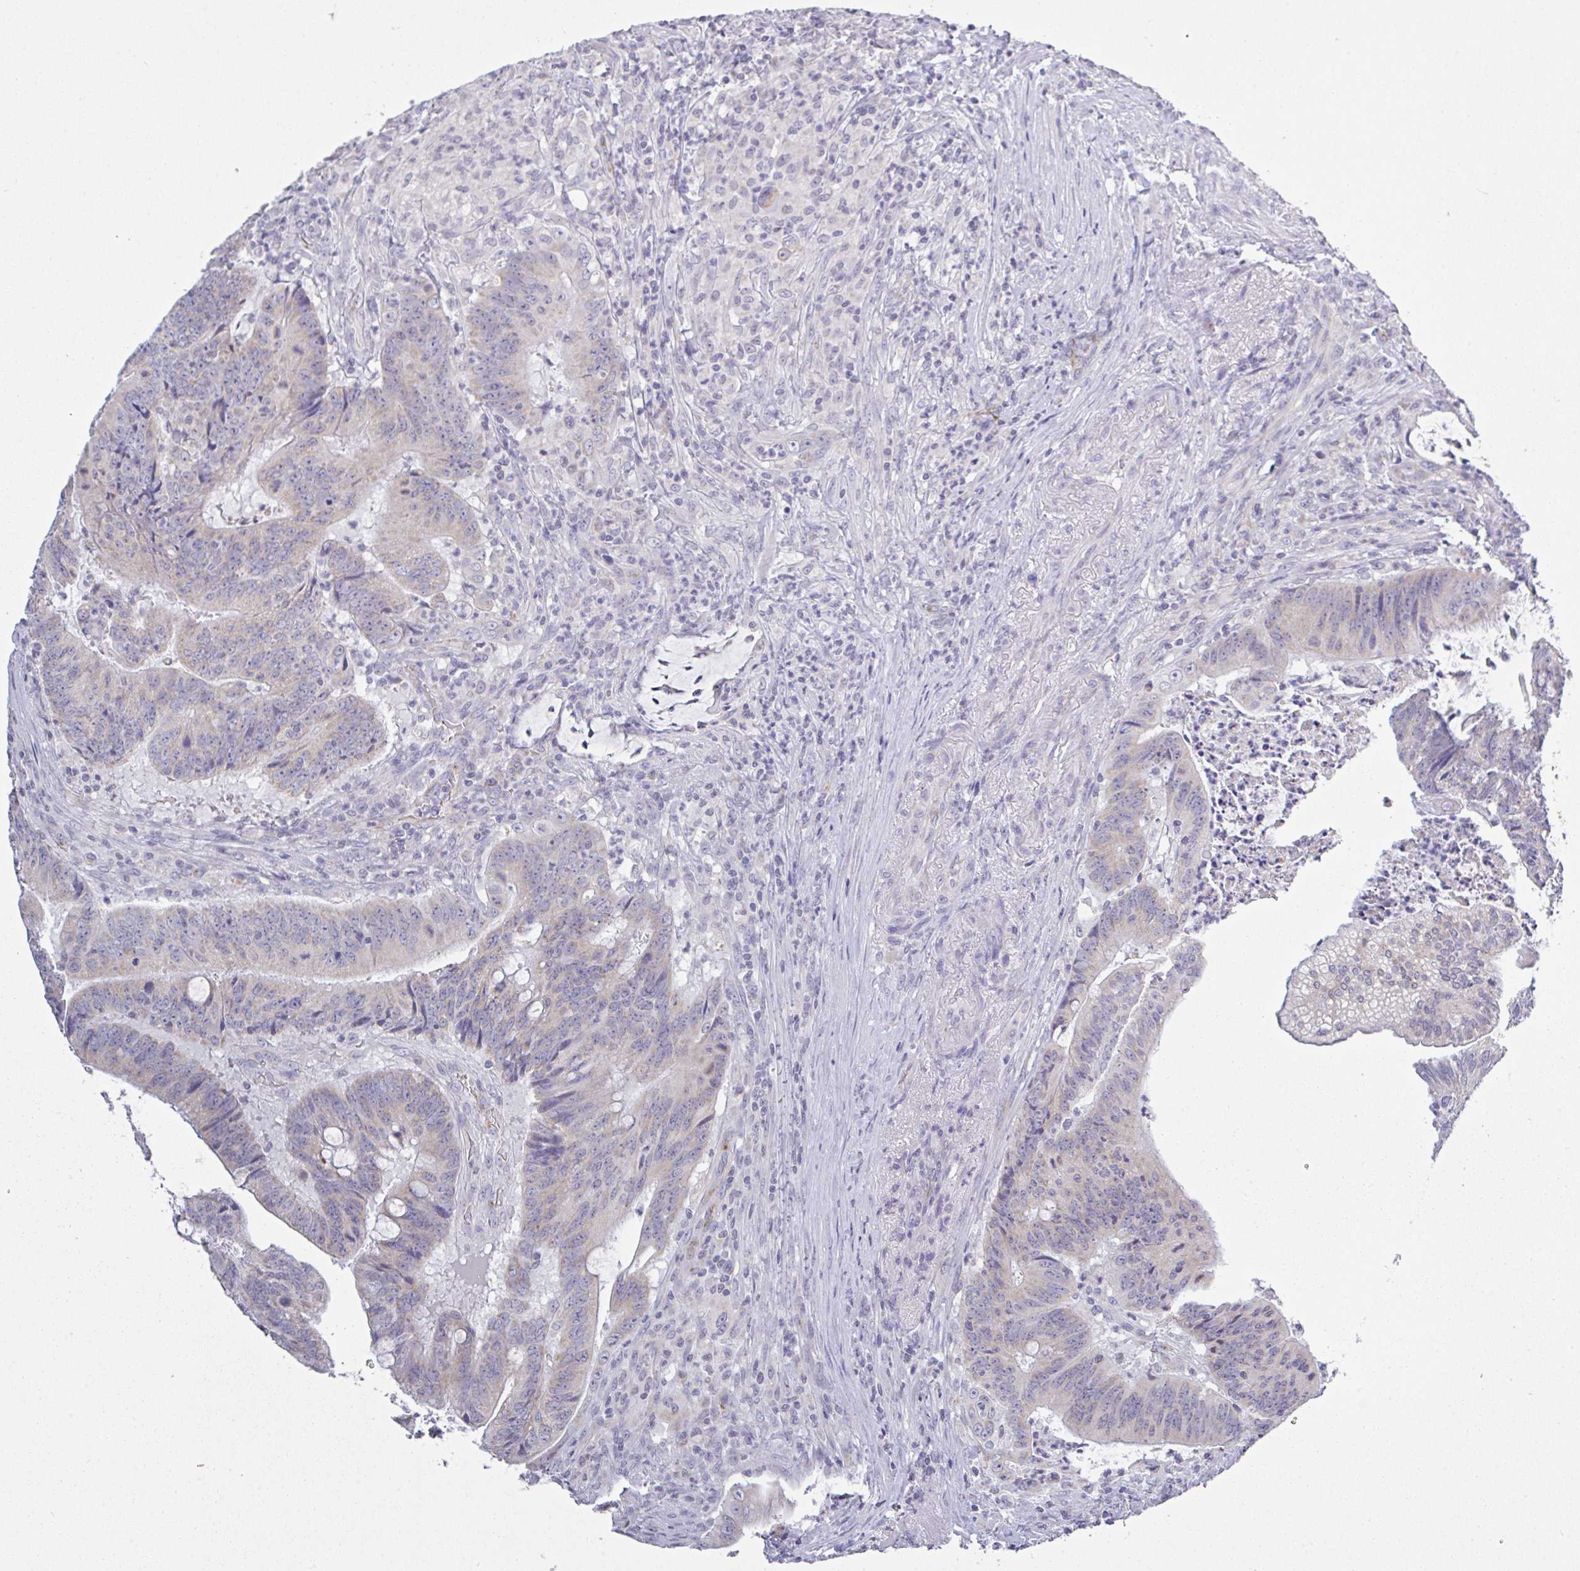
{"staining": {"intensity": "negative", "quantity": "none", "location": "none"}, "tissue": "colorectal cancer", "cell_type": "Tumor cells", "image_type": "cancer", "snomed": [{"axis": "morphology", "description": "Adenocarcinoma, NOS"}, {"axis": "topography", "description": "Colon"}], "caption": "High power microscopy photomicrograph of an immunohistochemistry (IHC) photomicrograph of adenocarcinoma (colorectal), revealing no significant expression in tumor cells.", "gene": "PLCD4", "patient": {"sex": "female", "age": 87}}